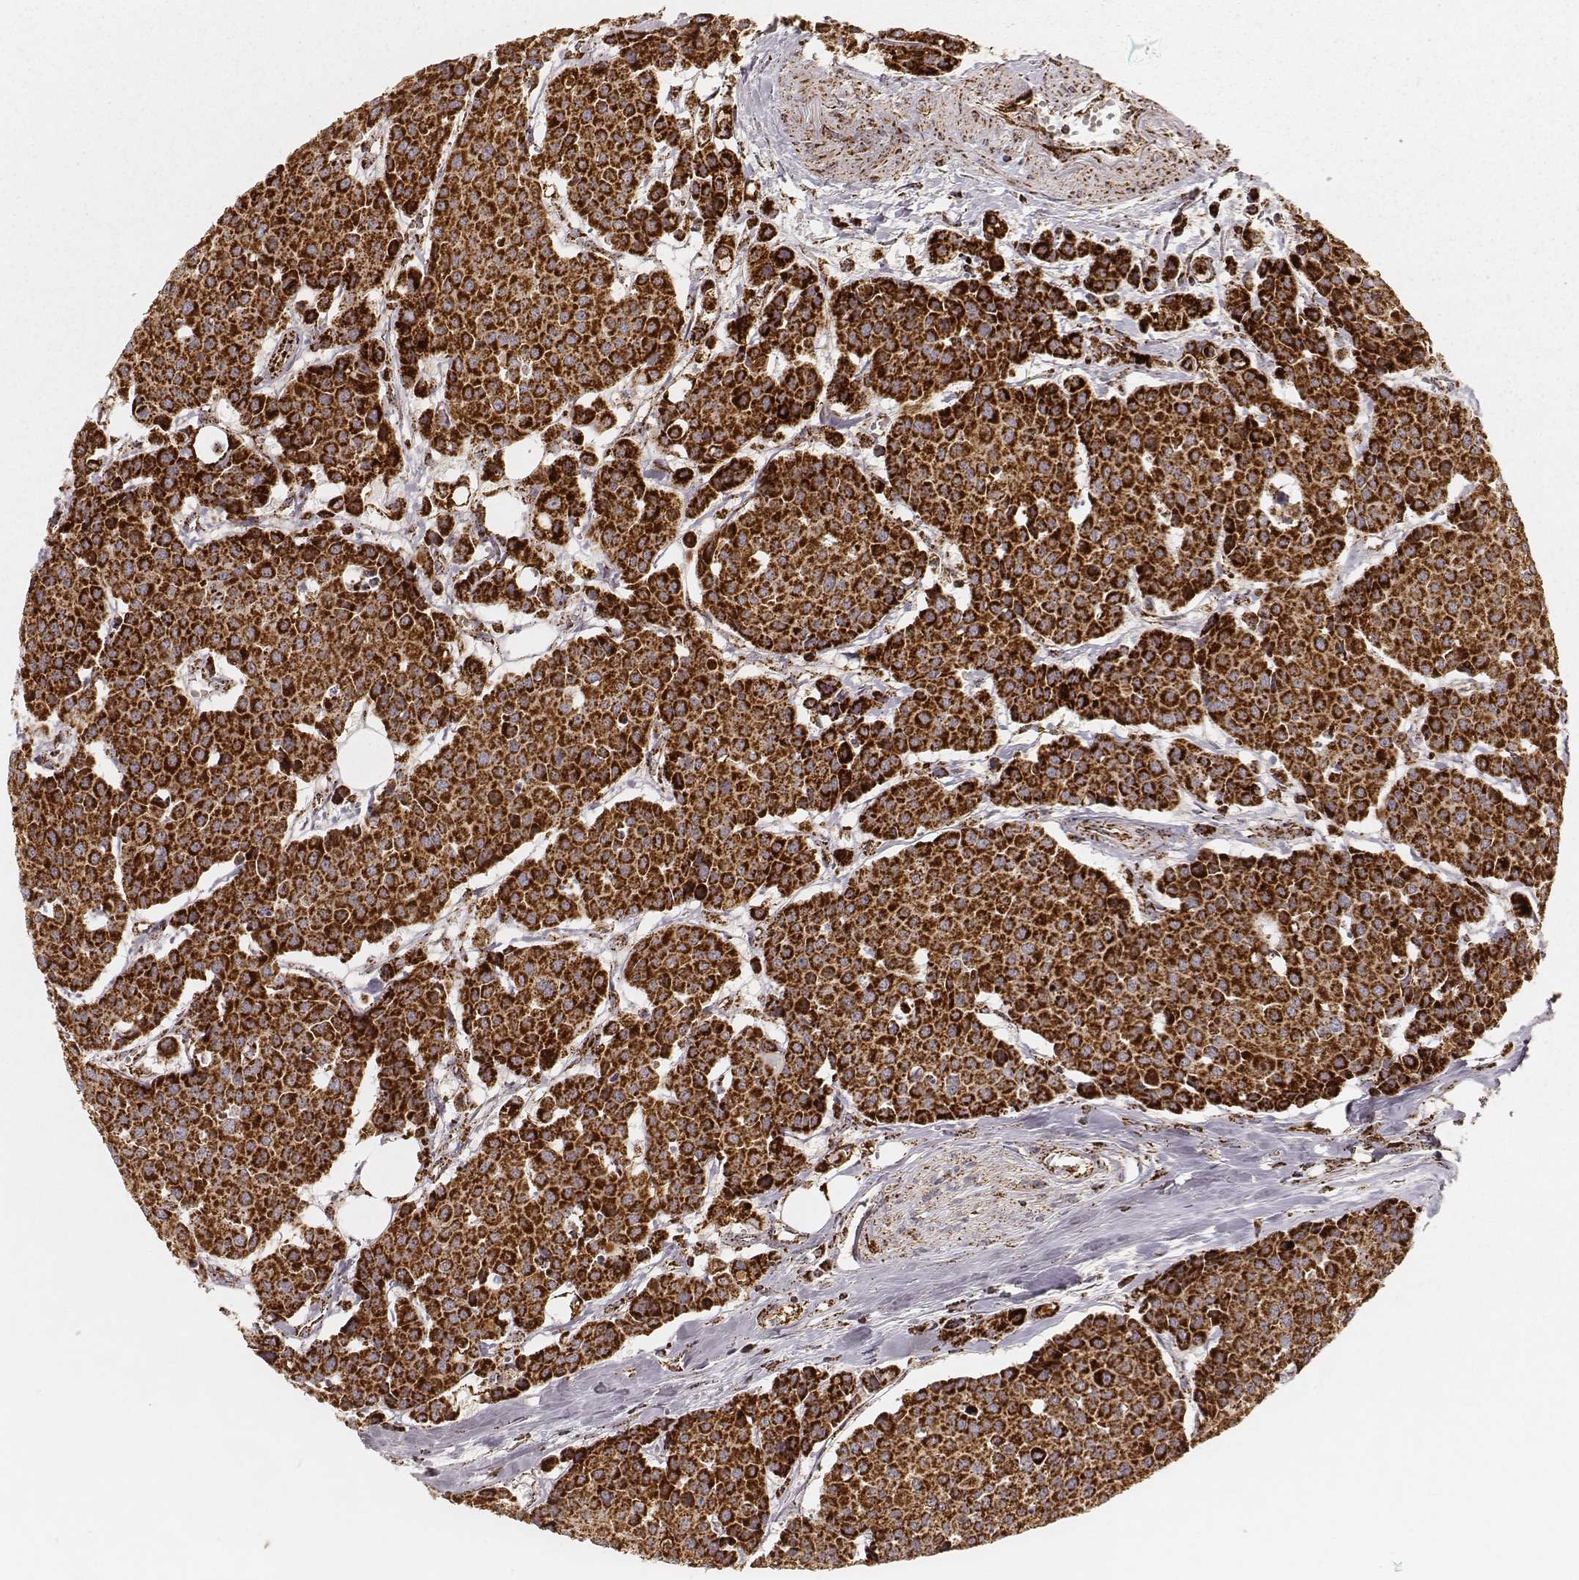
{"staining": {"intensity": "strong", "quantity": ">75%", "location": "cytoplasmic/membranous"}, "tissue": "carcinoid", "cell_type": "Tumor cells", "image_type": "cancer", "snomed": [{"axis": "morphology", "description": "Carcinoid, malignant, NOS"}, {"axis": "topography", "description": "Colon"}], "caption": "Protein staining exhibits strong cytoplasmic/membranous staining in about >75% of tumor cells in carcinoid (malignant).", "gene": "CS", "patient": {"sex": "male", "age": 81}}